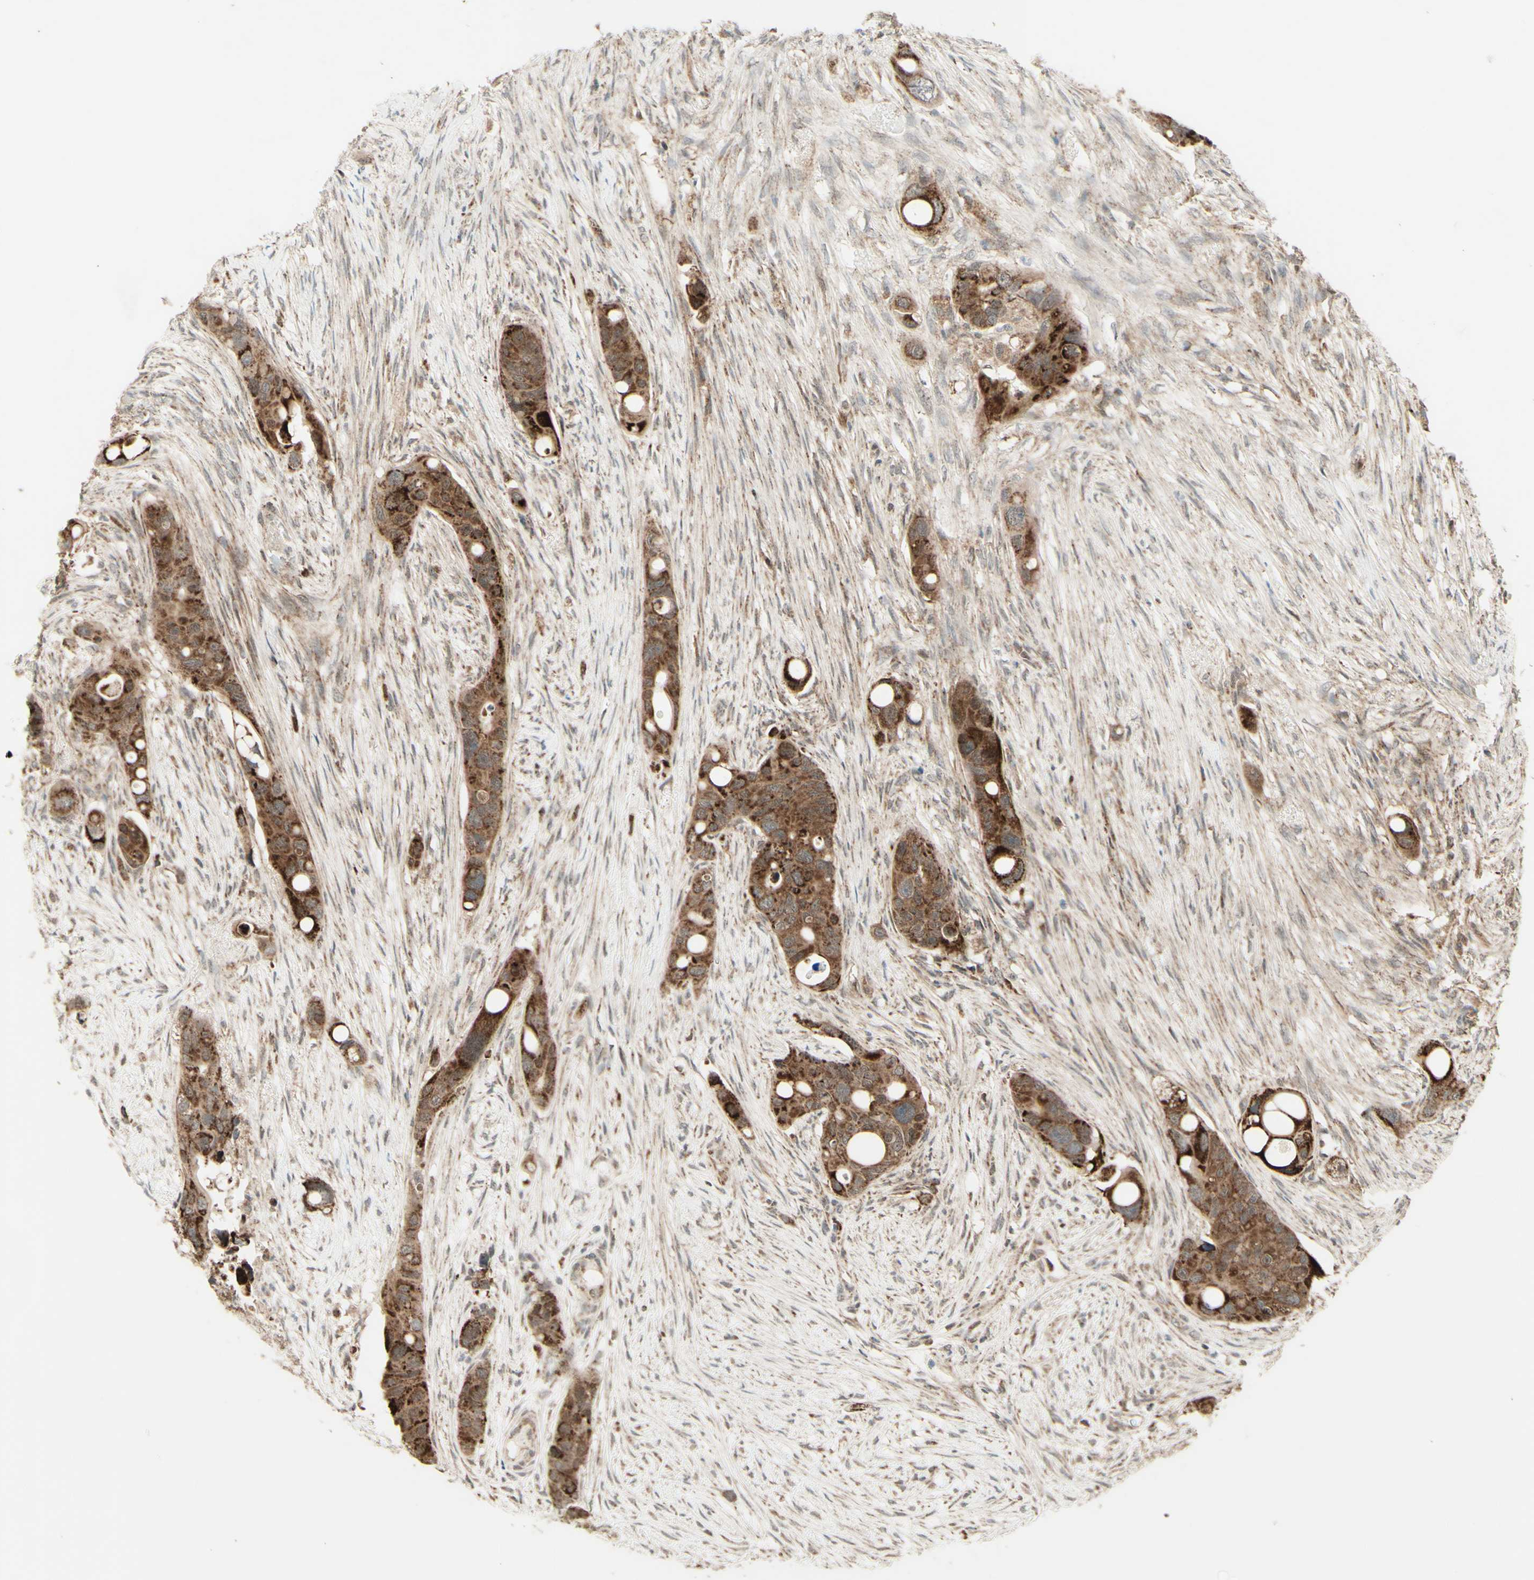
{"staining": {"intensity": "strong", "quantity": ">75%", "location": "cytoplasmic/membranous"}, "tissue": "colorectal cancer", "cell_type": "Tumor cells", "image_type": "cancer", "snomed": [{"axis": "morphology", "description": "Adenocarcinoma, NOS"}, {"axis": "topography", "description": "Colon"}], "caption": "DAB immunohistochemical staining of adenocarcinoma (colorectal) reveals strong cytoplasmic/membranous protein staining in approximately >75% of tumor cells.", "gene": "DHRS3", "patient": {"sex": "female", "age": 57}}